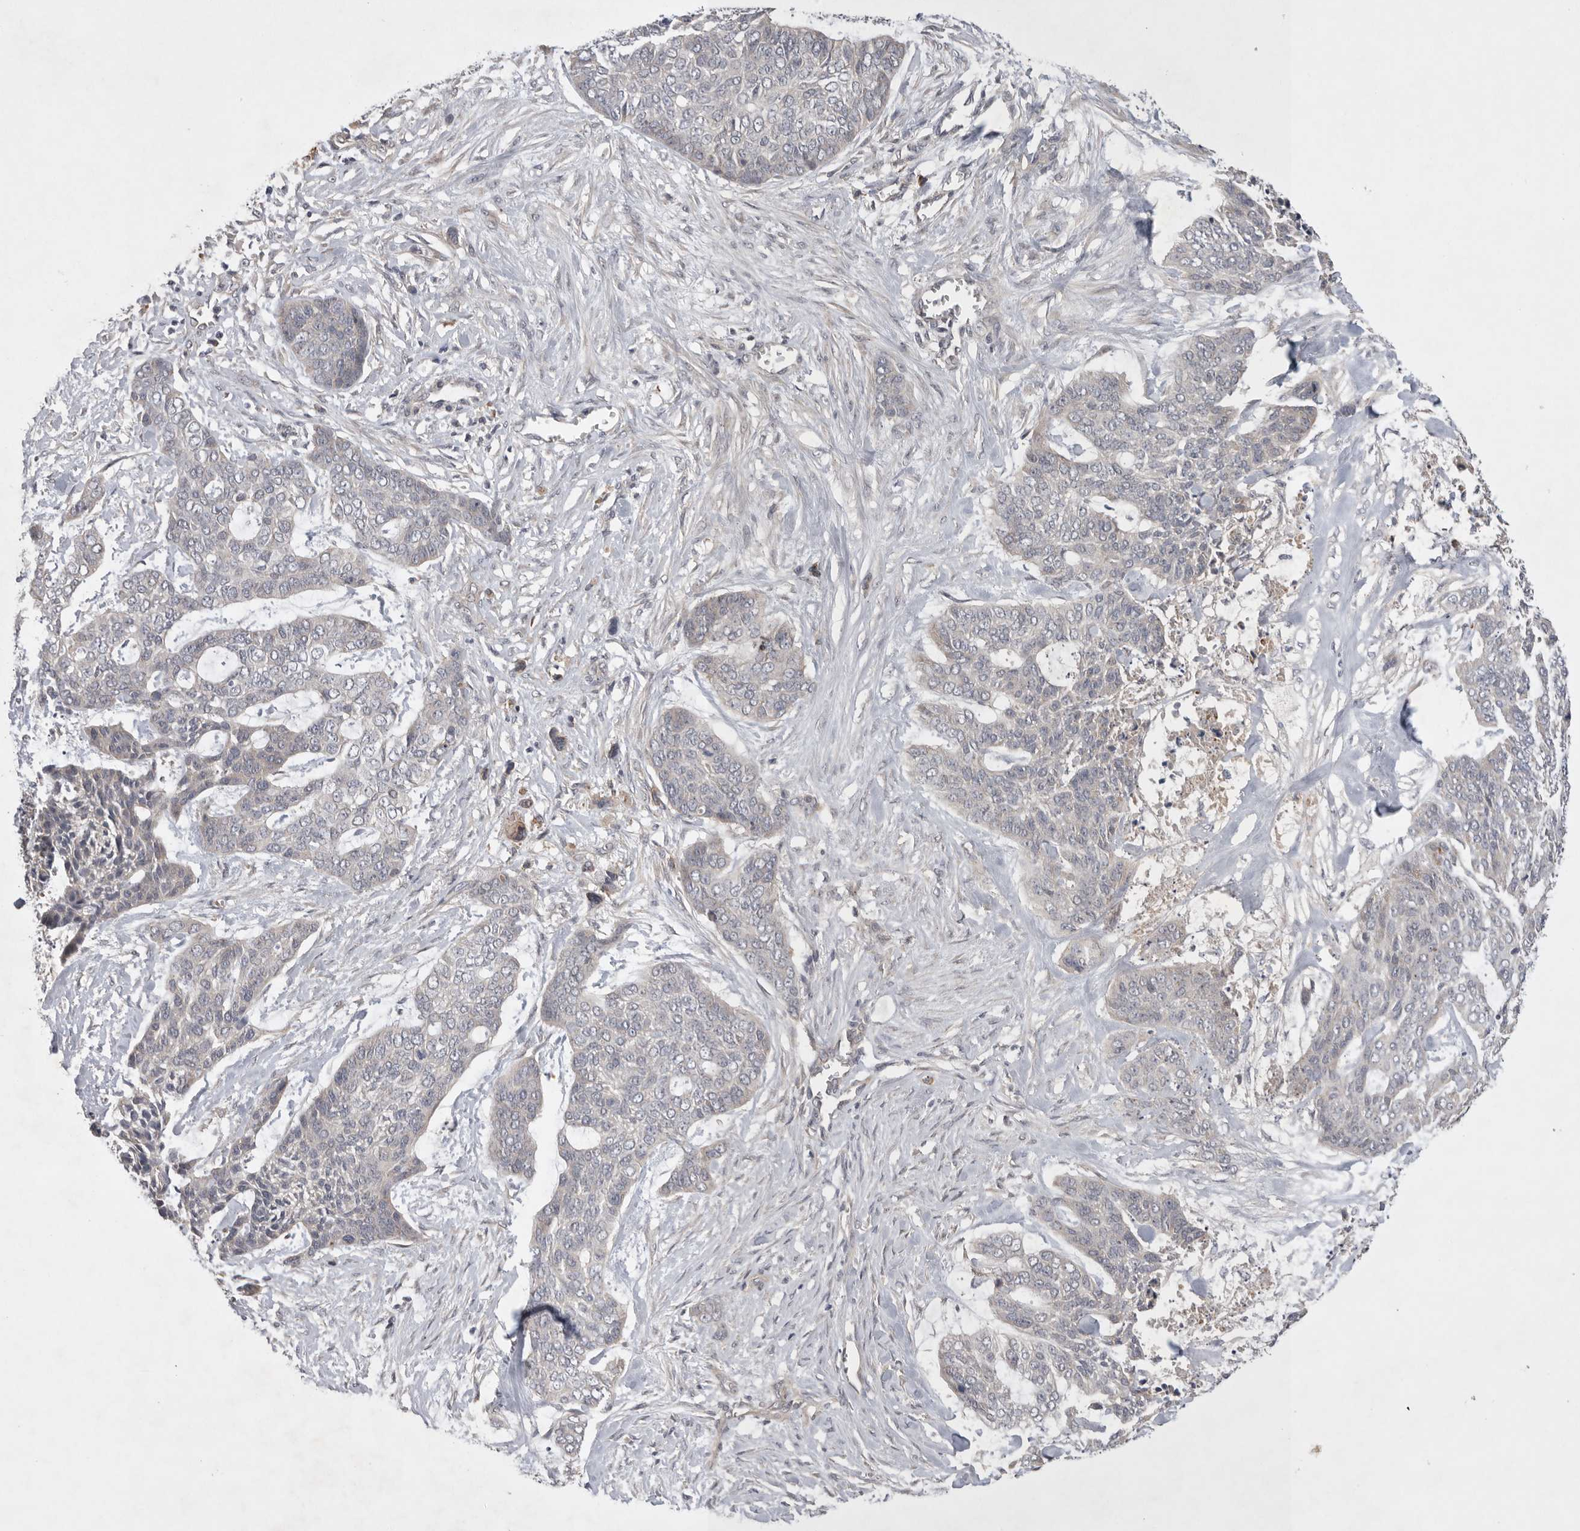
{"staining": {"intensity": "negative", "quantity": "none", "location": "none"}, "tissue": "skin cancer", "cell_type": "Tumor cells", "image_type": "cancer", "snomed": [{"axis": "morphology", "description": "Basal cell carcinoma"}, {"axis": "topography", "description": "Skin"}], "caption": "Tumor cells are negative for protein expression in human skin basal cell carcinoma.", "gene": "NRCAM", "patient": {"sex": "female", "age": 64}}